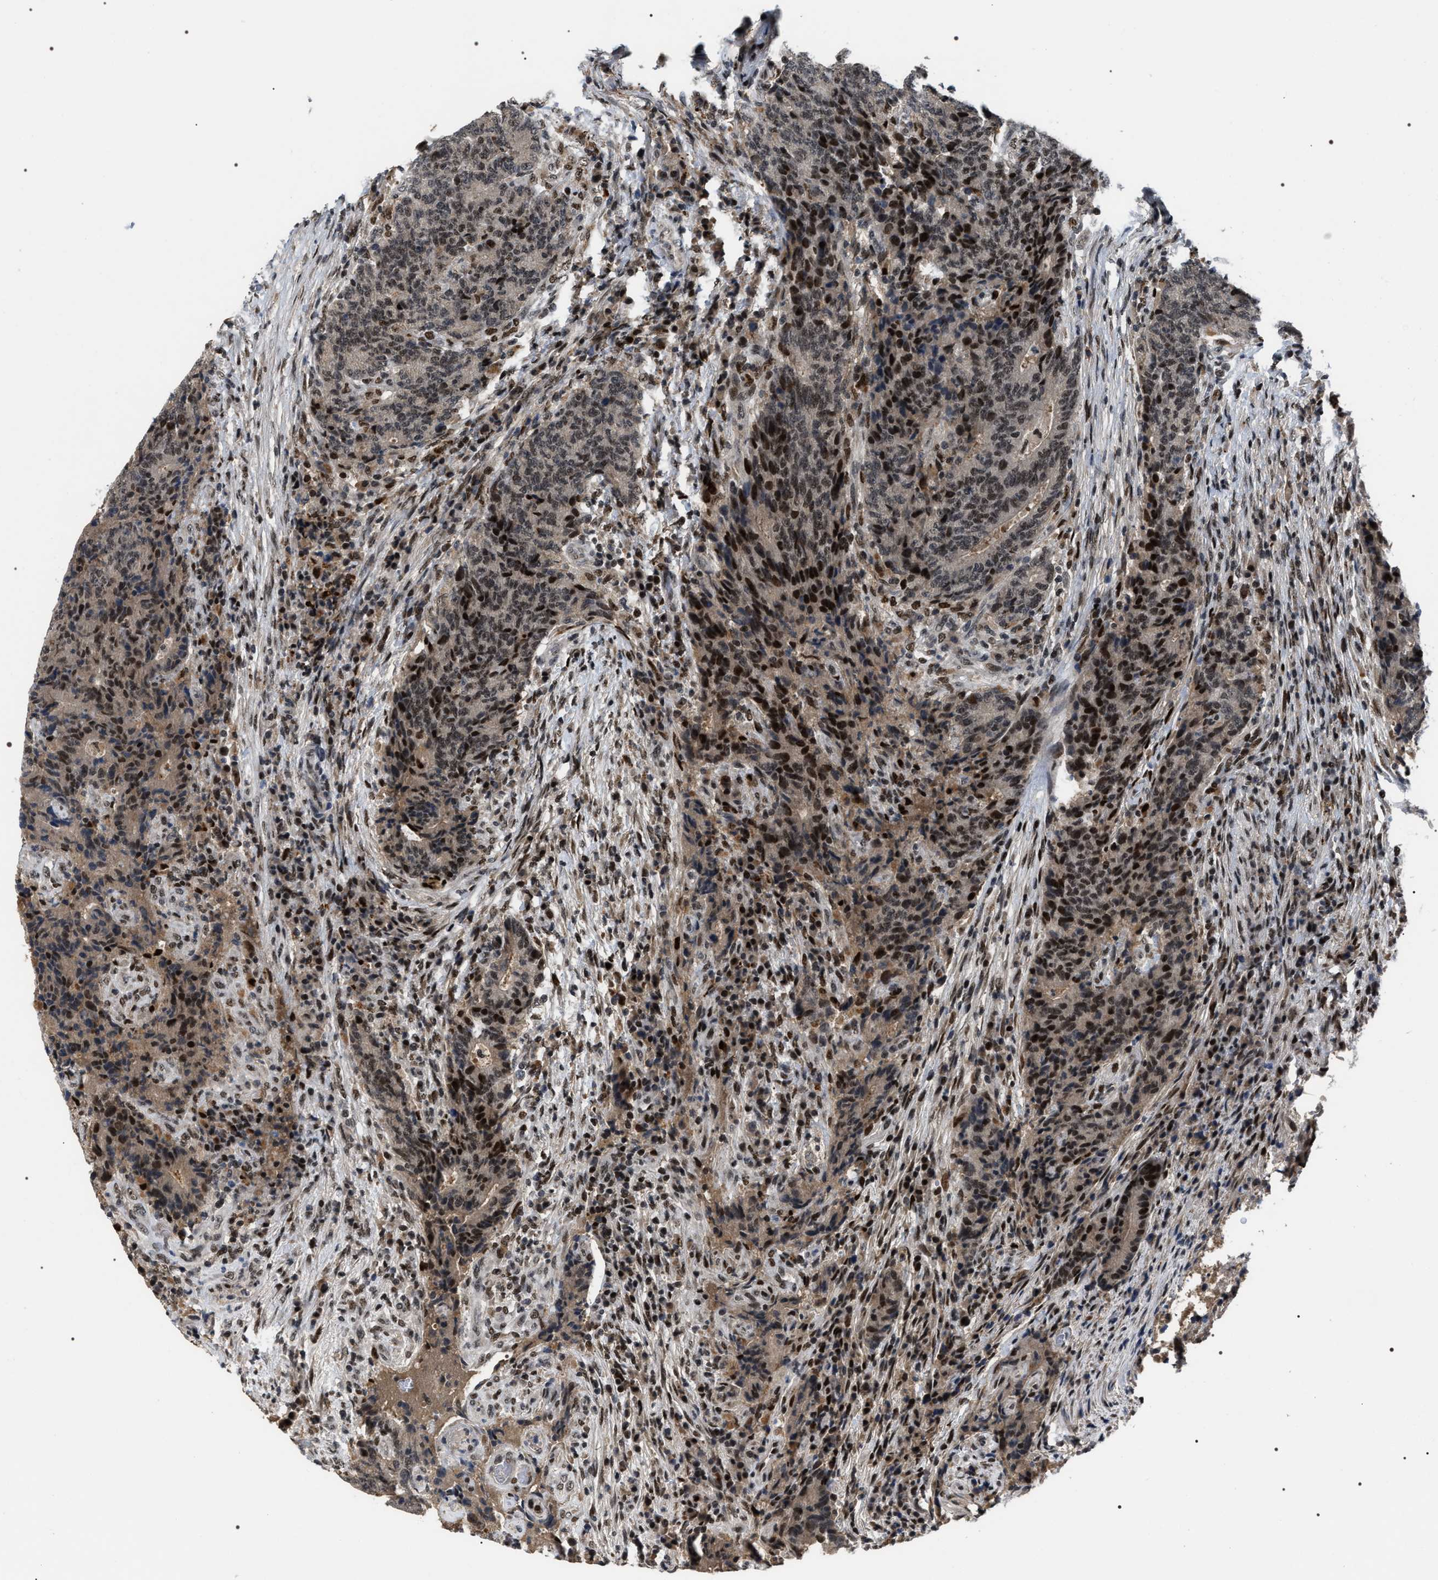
{"staining": {"intensity": "moderate", "quantity": "25%-75%", "location": "nuclear"}, "tissue": "colorectal cancer", "cell_type": "Tumor cells", "image_type": "cancer", "snomed": [{"axis": "morphology", "description": "Normal tissue, NOS"}, {"axis": "morphology", "description": "Adenocarcinoma, NOS"}, {"axis": "topography", "description": "Colon"}], "caption": "Brown immunohistochemical staining in human colorectal adenocarcinoma demonstrates moderate nuclear expression in about 25%-75% of tumor cells.", "gene": "C7orf25", "patient": {"sex": "female", "age": 75}}